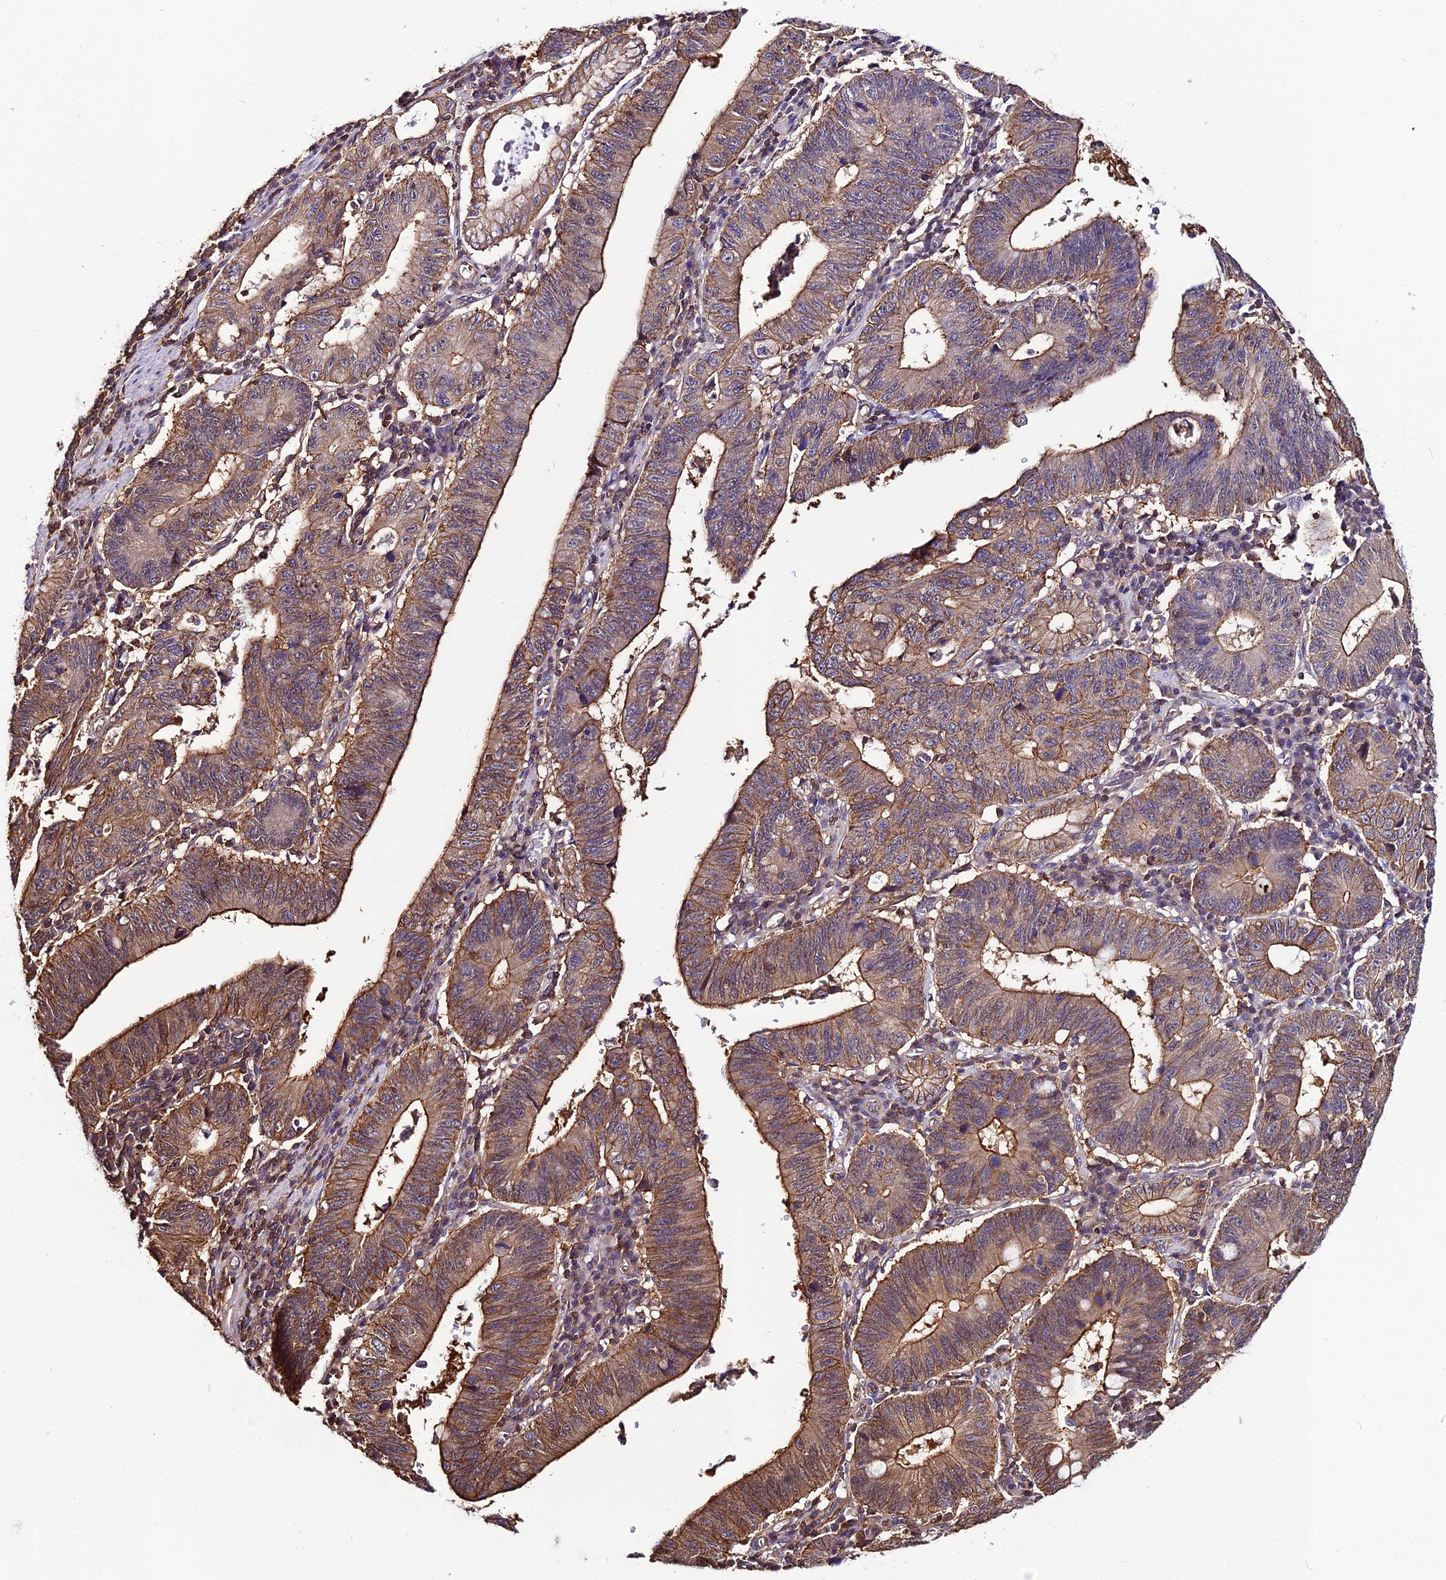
{"staining": {"intensity": "moderate", "quantity": ">75%", "location": "cytoplasmic/membranous"}, "tissue": "stomach cancer", "cell_type": "Tumor cells", "image_type": "cancer", "snomed": [{"axis": "morphology", "description": "Adenocarcinoma, NOS"}, {"axis": "topography", "description": "Stomach"}], "caption": "IHC micrograph of neoplastic tissue: stomach cancer stained using immunohistochemistry (IHC) demonstrates medium levels of moderate protein expression localized specifically in the cytoplasmic/membranous of tumor cells, appearing as a cytoplasmic/membranous brown color.", "gene": "USP17L15", "patient": {"sex": "male", "age": 59}}